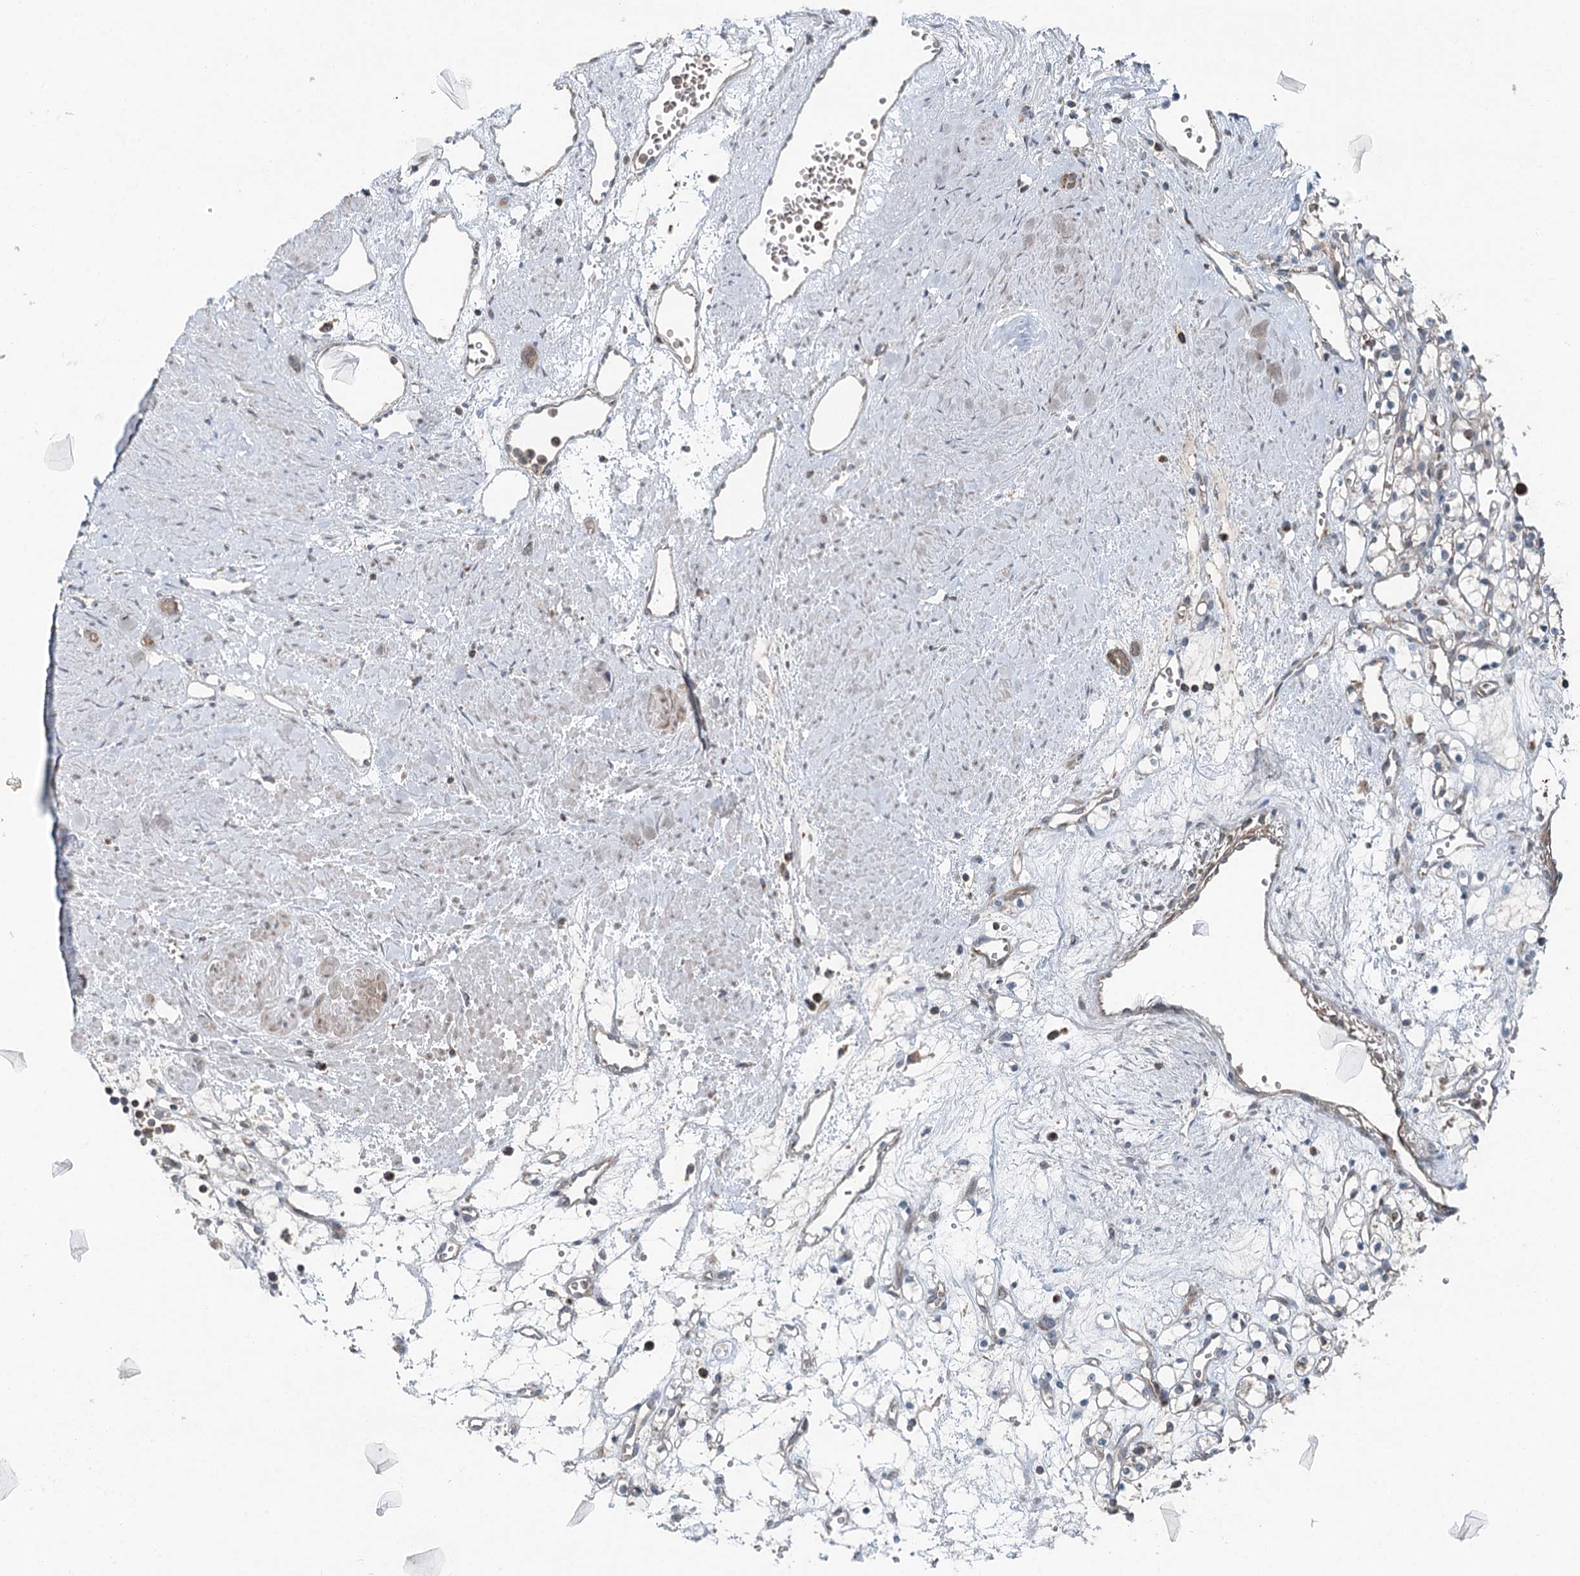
{"staining": {"intensity": "negative", "quantity": "none", "location": "none"}, "tissue": "renal cancer", "cell_type": "Tumor cells", "image_type": "cancer", "snomed": [{"axis": "morphology", "description": "Adenocarcinoma, NOS"}, {"axis": "topography", "description": "Kidney"}], "caption": "A high-resolution micrograph shows immunohistochemistry (IHC) staining of renal cancer, which reveals no significant staining in tumor cells.", "gene": "SKIC3", "patient": {"sex": "female", "age": 59}}